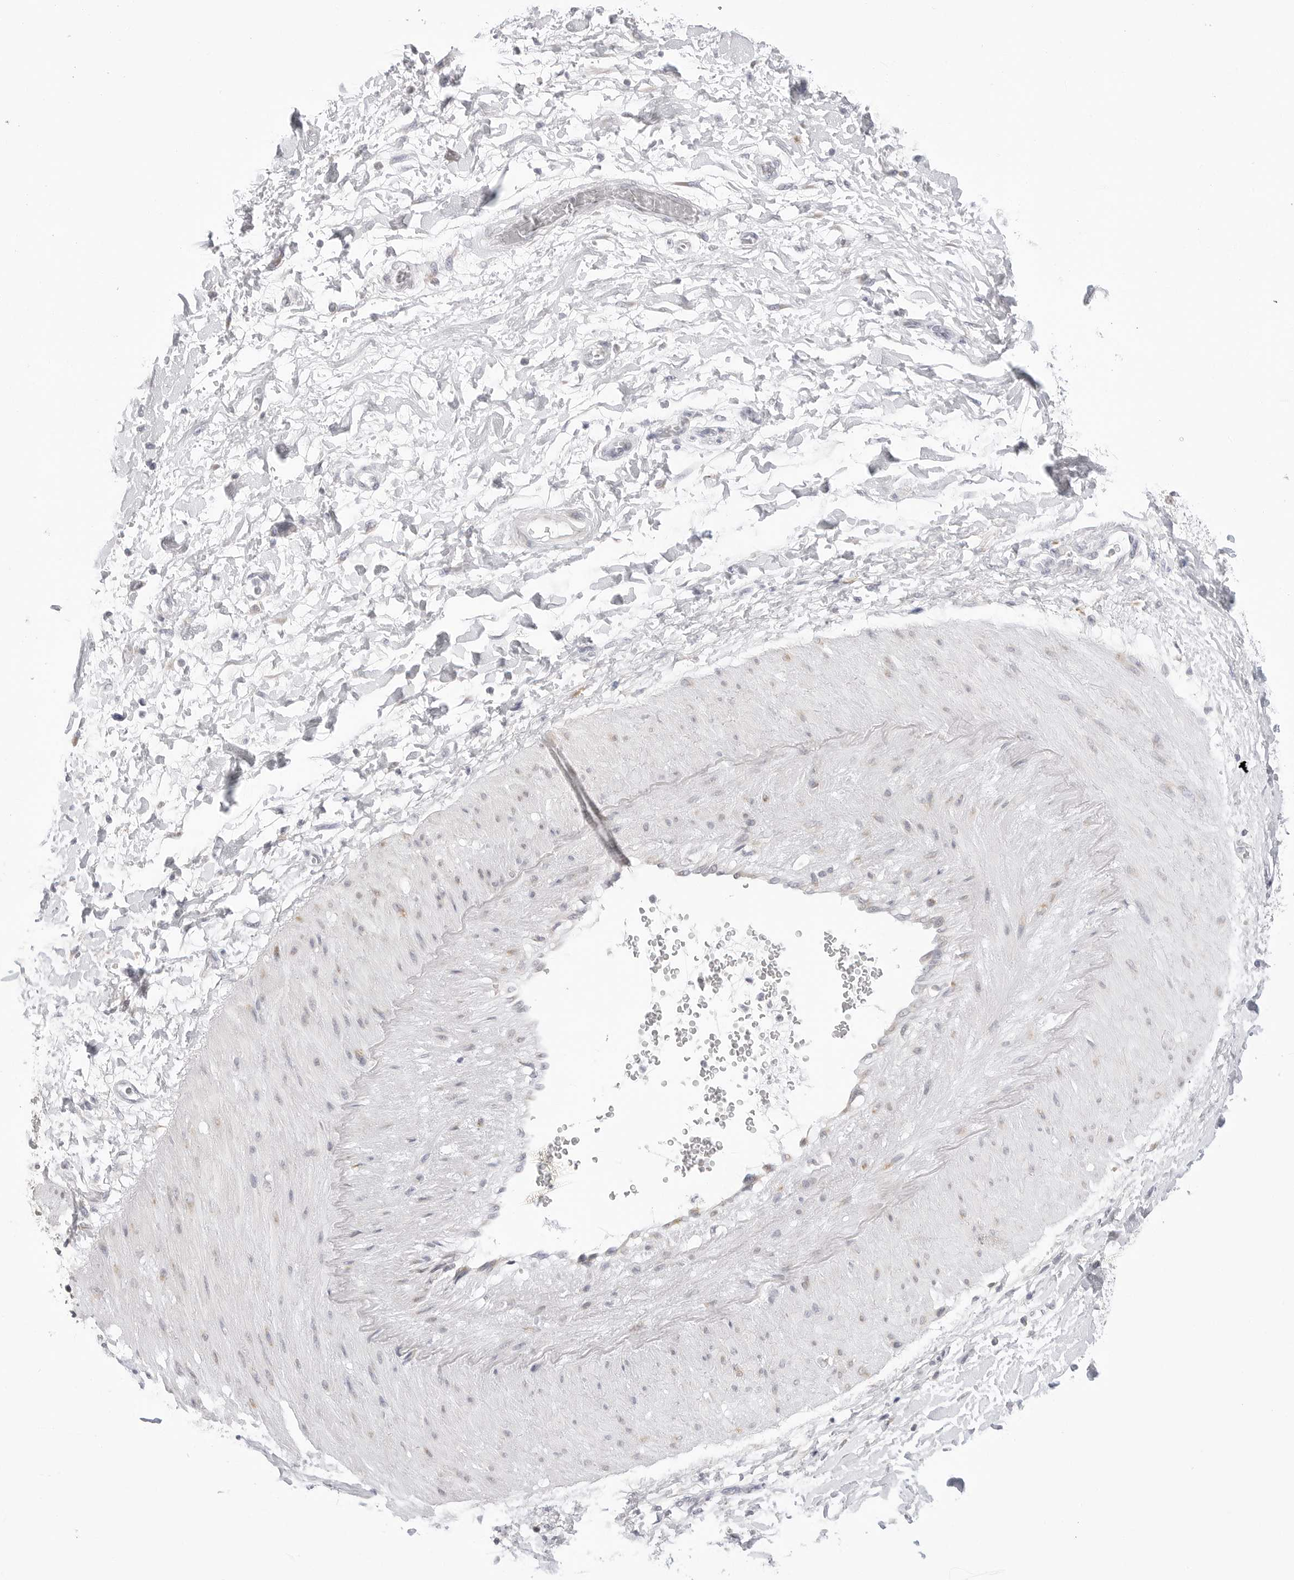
{"staining": {"intensity": "negative", "quantity": "none", "location": "none"}, "tissue": "adipose tissue", "cell_type": "Adipocytes", "image_type": "normal", "snomed": [{"axis": "morphology", "description": "Normal tissue, NOS"}, {"axis": "morphology", "description": "Adenocarcinoma, NOS"}, {"axis": "topography", "description": "Pancreas"}, {"axis": "topography", "description": "Peripheral nerve tissue"}], "caption": "Image shows no significant protein expression in adipocytes of unremarkable adipose tissue. (Stains: DAB immunohistochemistry (IHC) with hematoxylin counter stain, Microscopy: brightfield microscopy at high magnification).", "gene": "RPN1", "patient": {"sex": "male", "age": 59}}